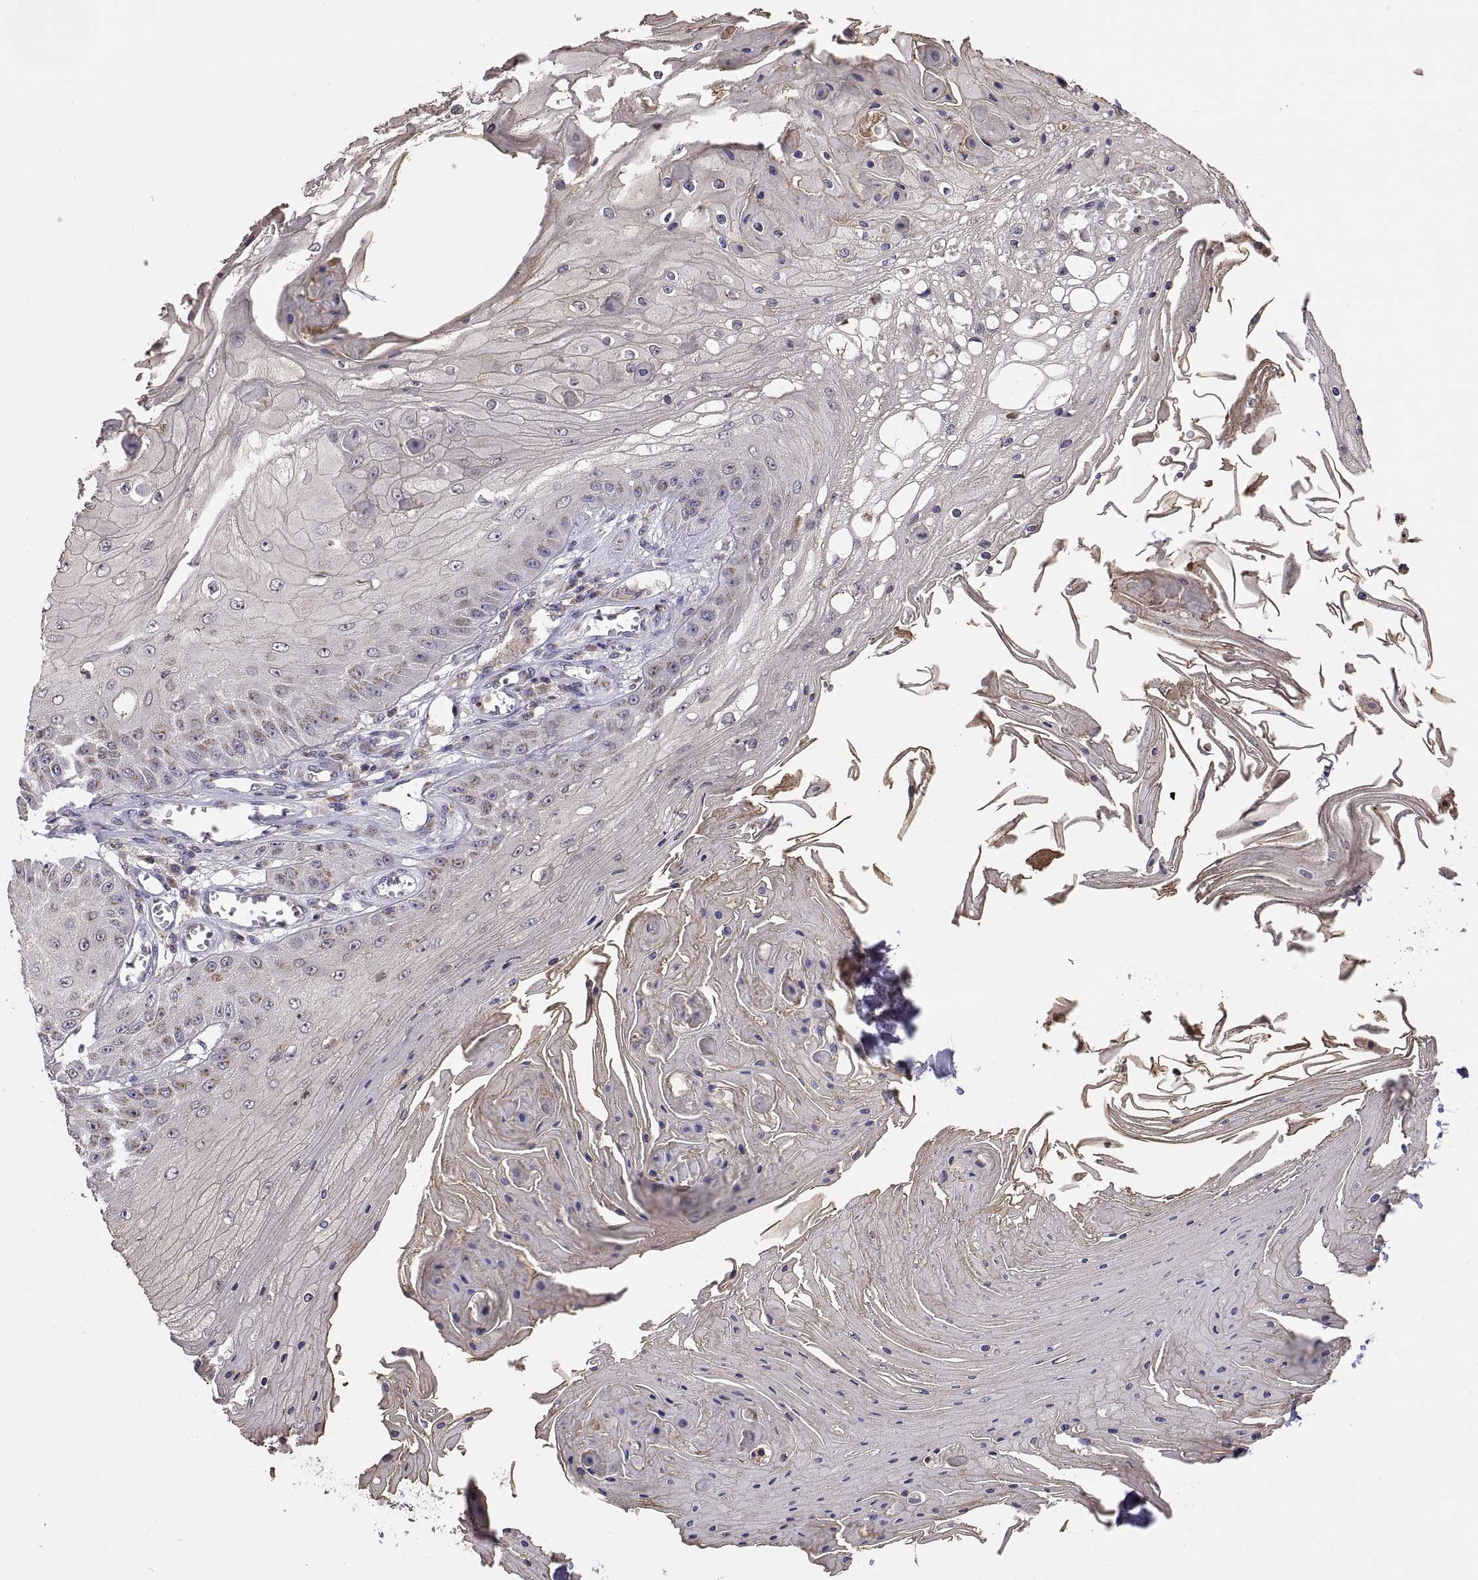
{"staining": {"intensity": "moderate", "quantity": "<25%", "location": "cytoplasmic/membranous"}, "tissue": "skin cancer", "cell_type": "Tumor cells", "image_type": "cancer", "snomed": [{"axis": "morphology", "description": "Squamous cell carcinoma, NOS"}, {"axis": "topography", "description": "Skin"}], "caption": "Skin squamous cell carcinoma stained with a protein marker demonstrates moderate staining in tumor cells.", "gene": "ACAP1", "patient": {"sex": "male", "age": 70}}